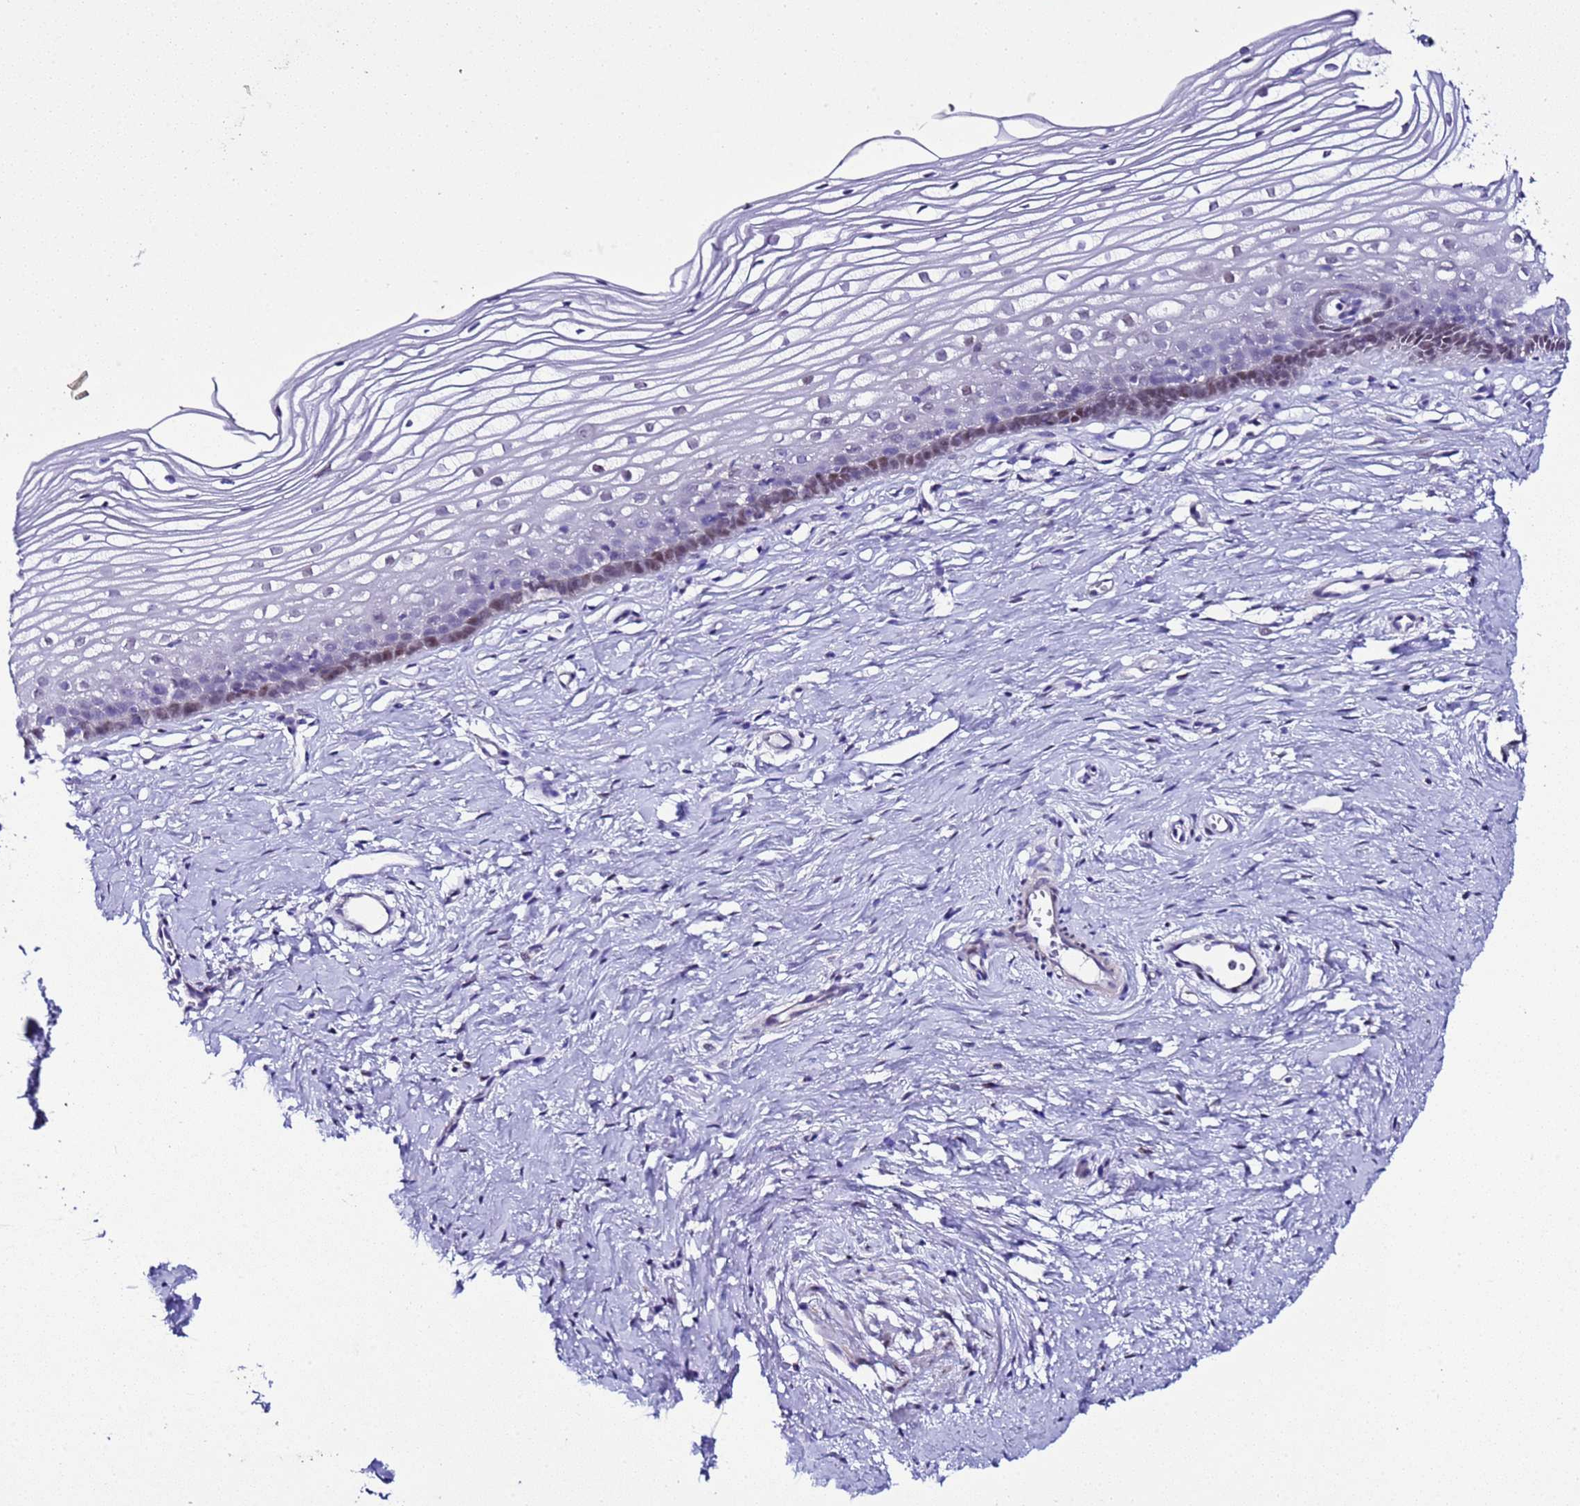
{"staining": {"intensity": "weak", "quantity": "25%-75%", "location": "nuclear"}, "tissue": "cervix", "cell_type": "Glandular cells", "image_type": "normal", "snomed": [{"axis": "morphology", "description": "Normal tissue, NOS"}, {"axis": "topography", "description": "Cervix"}], "caption": "Immunohistochemistry image of benign cervix: human cervix stained using IHC exhibits low levels of weak protein expression localized specifically in the nuclear of glandular cells, appearing as a nuclear brown color.", "gene": "BCL7A", "patient": {"sex": "female", "age": 40}}